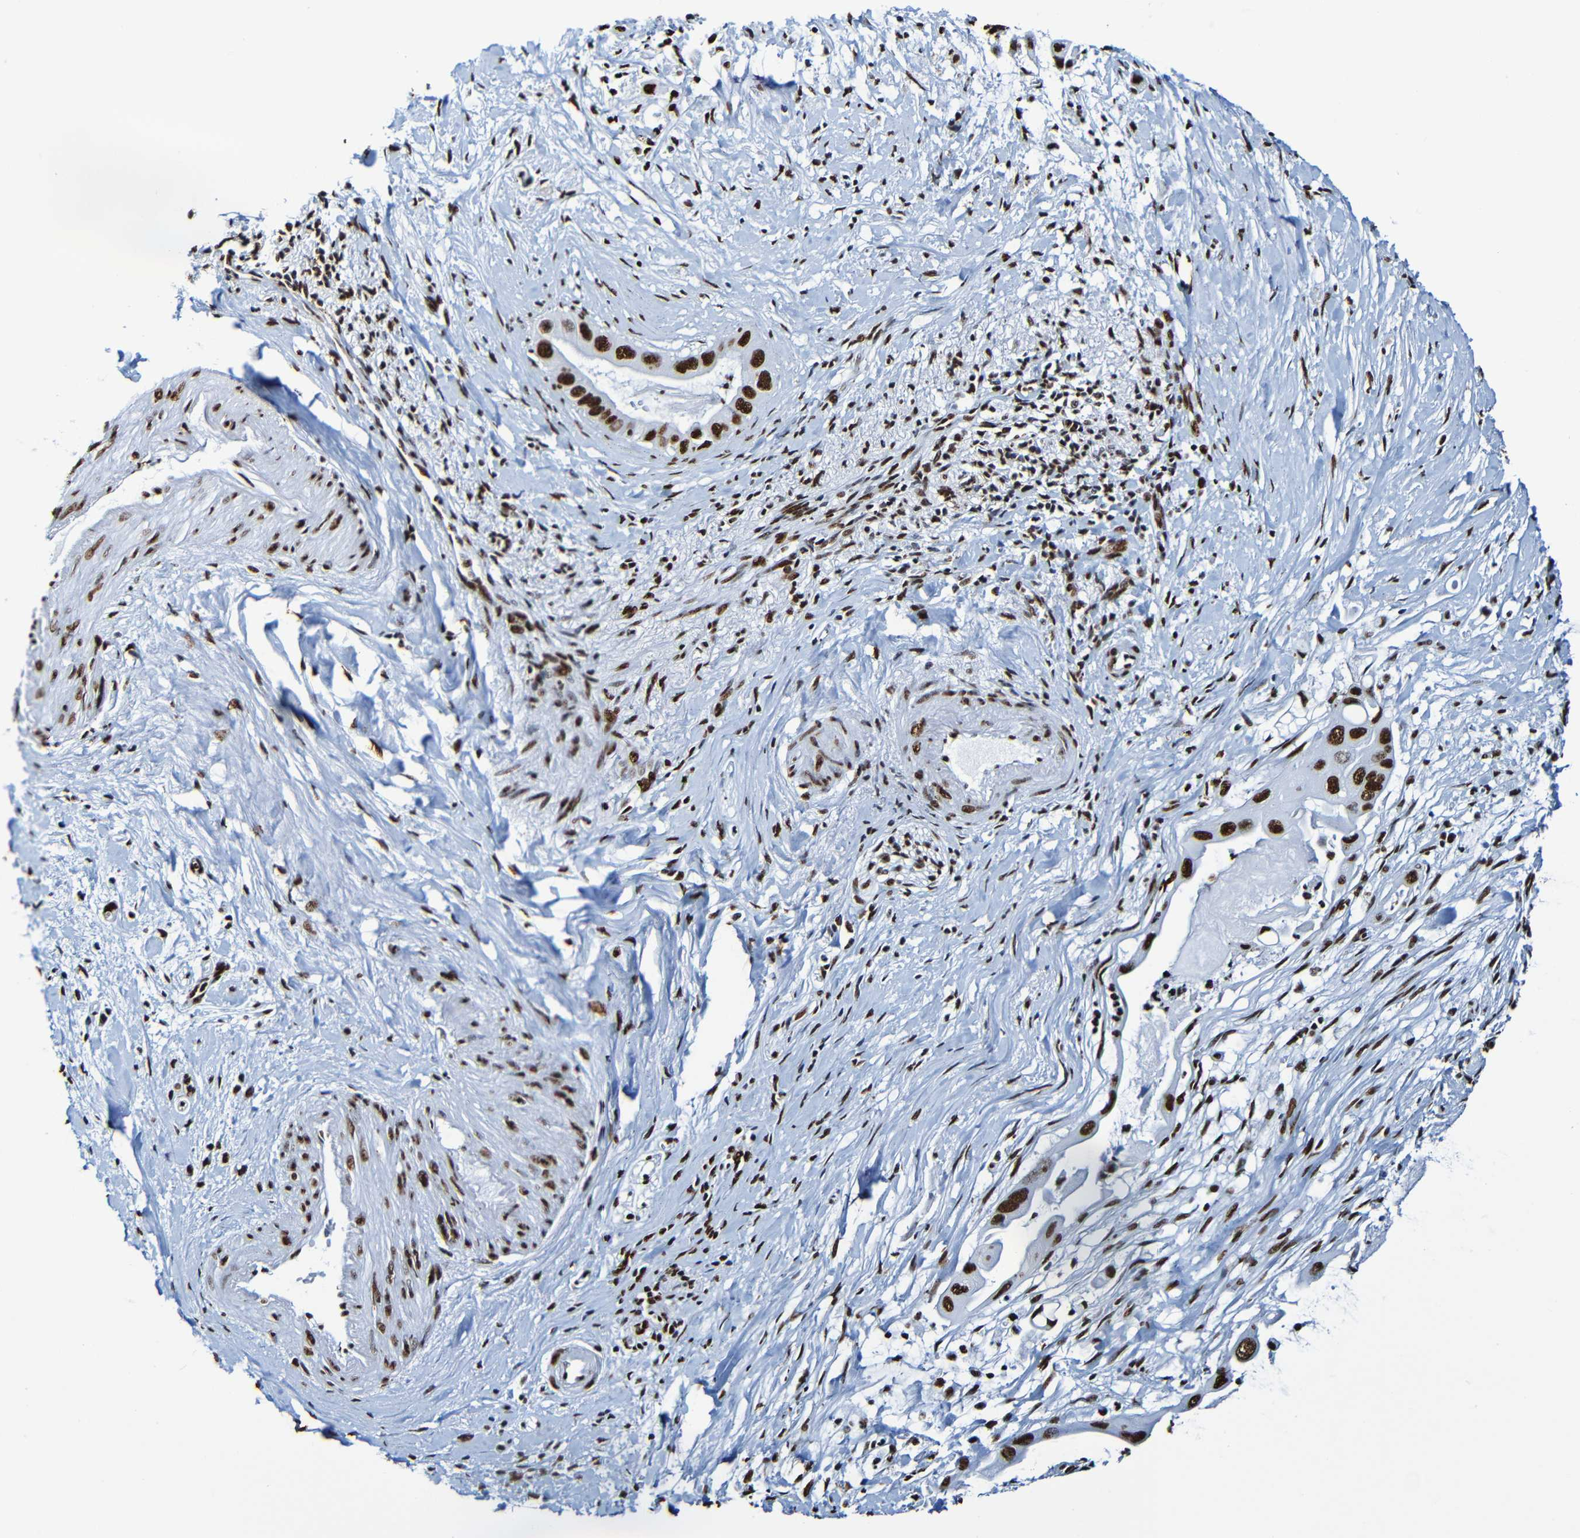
{"staining": {"intensity": "strong", "quantity": ">75%", "location": "nuclear"}, "tissue": "pancreatic cancer", "cell_type": "Tumor cells", "image_type": "cancer", "snomed": [{"axis": "morphology", "description": "Adenocarcinoma, NOS"}, {"axis": "topography", "description": "Pancreas"}], "caption": "IHC of human pancreatic cancer (adenocarcinoma) demonstrates high levels of strong nuclear staining in approximately >75% of tumor cells.", "gene": "SRSF3", "patient": {"sex": "male", "age": 55}}